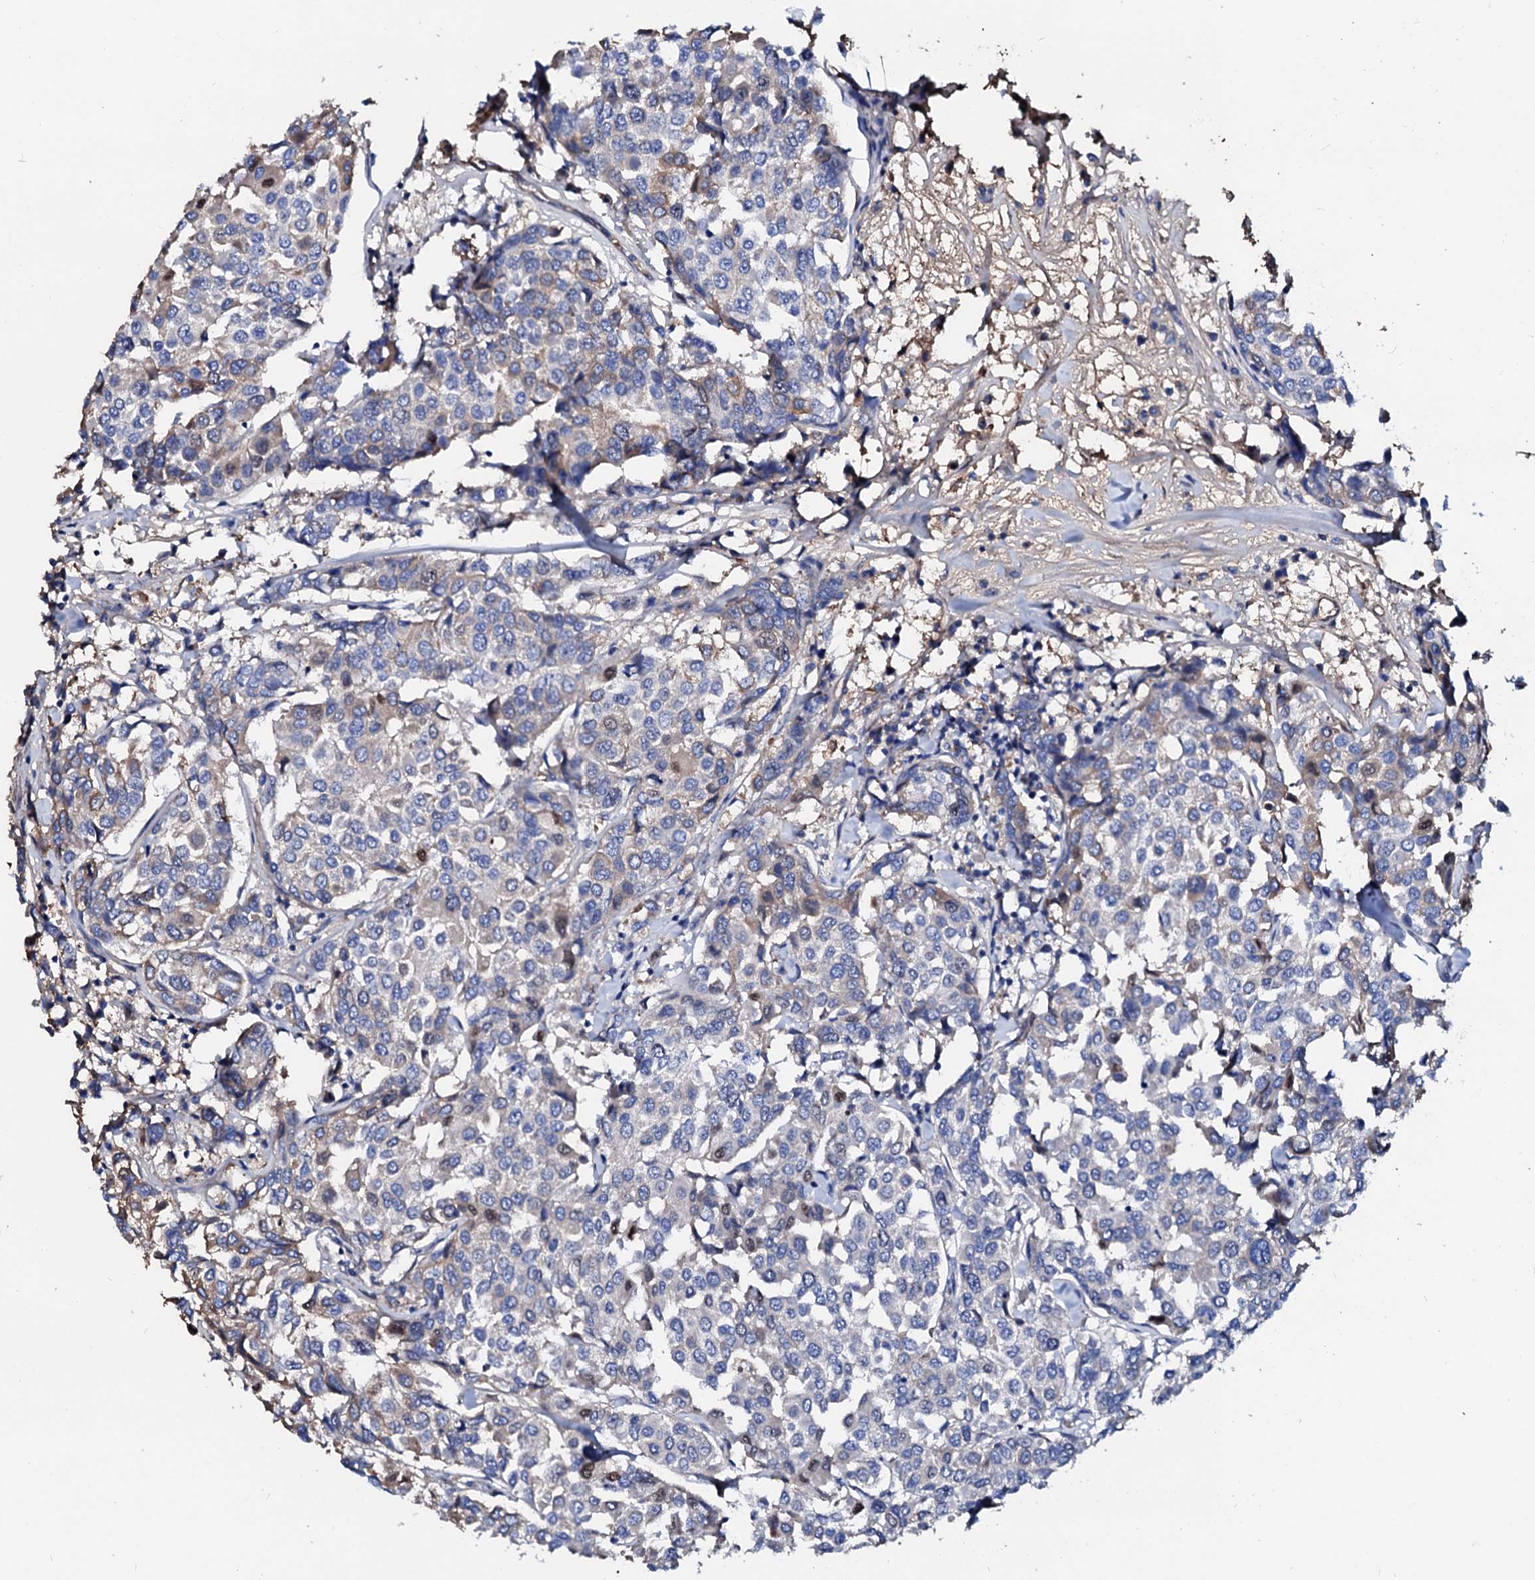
{"staining": {"intensity": "negative", "quantity": "none", "location": "none"}, "tissue": "breast cancer", "cell_type": "Tumor cells", "image_type": "cancer", "snomed": [{"axis": "morphology", "description": "Duct carcinoma"}, {"axis": "topography", "description": "Breast"}], "caption": "Tumor cells are negative for brown protein staining in breast cancer (invasive ductal carcinoma).", "gene": "CSKMT", "patient": {"sex": "female", "age": 55}}